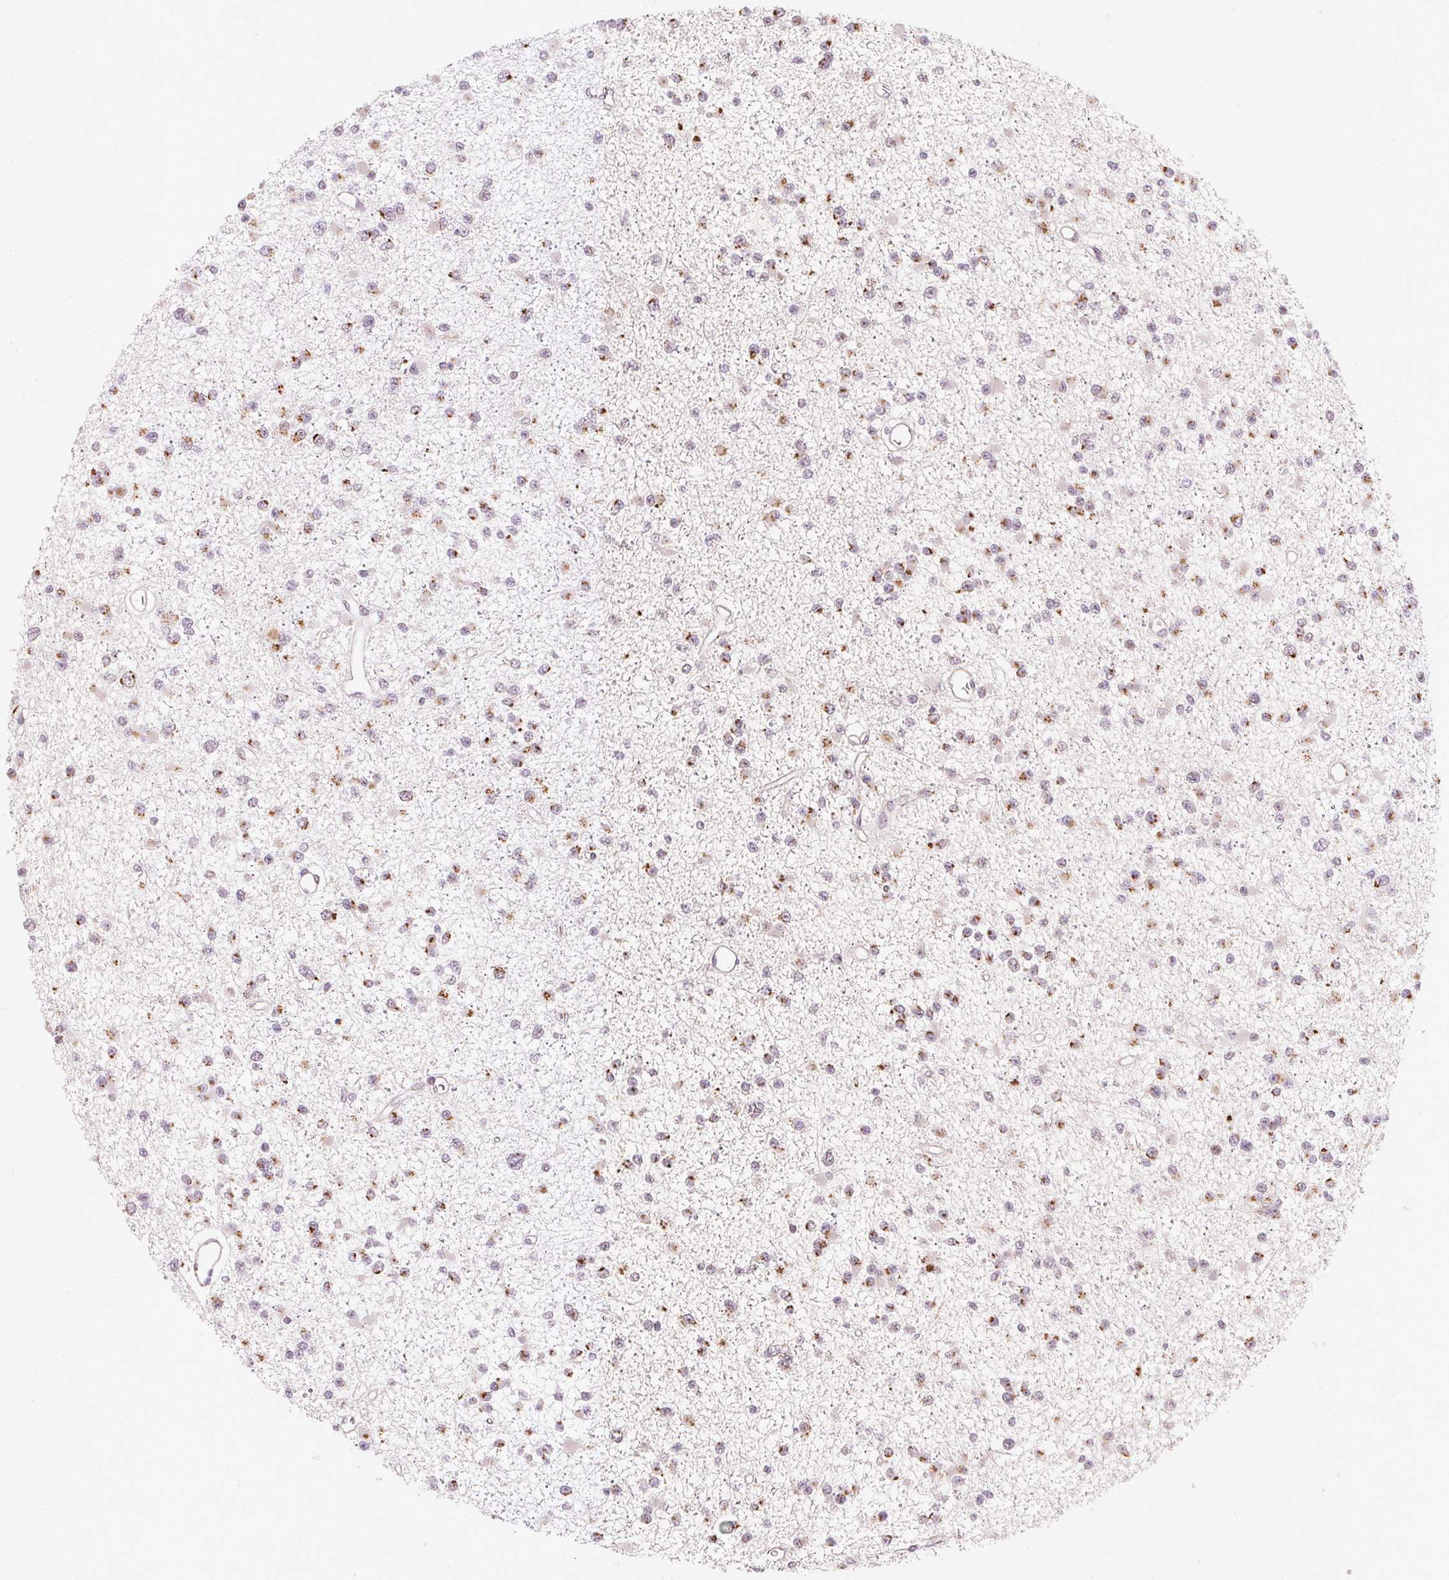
{"staining": {"intensity": "moderate", "quantity": ">75%", "location": "cytoplasmic/membranous"}, "tissue": "glioma", "cell_type": "Tumor cells", "image_type": "cancer", "snomed": [{"axis": "morphology", "description": "Glioma, malignant, Low grade"}, {"axis": "topography", "description": "Brain"}], "caption": "The image displays staining of glioma, revealing moderate cytoplasmic/membranous protein staining (brown color) within tumor cells. (IHC, brightfield microscopy, high magnification).", "gene": "RAB22A", "patient": {"sex": "female", "age": 22}}